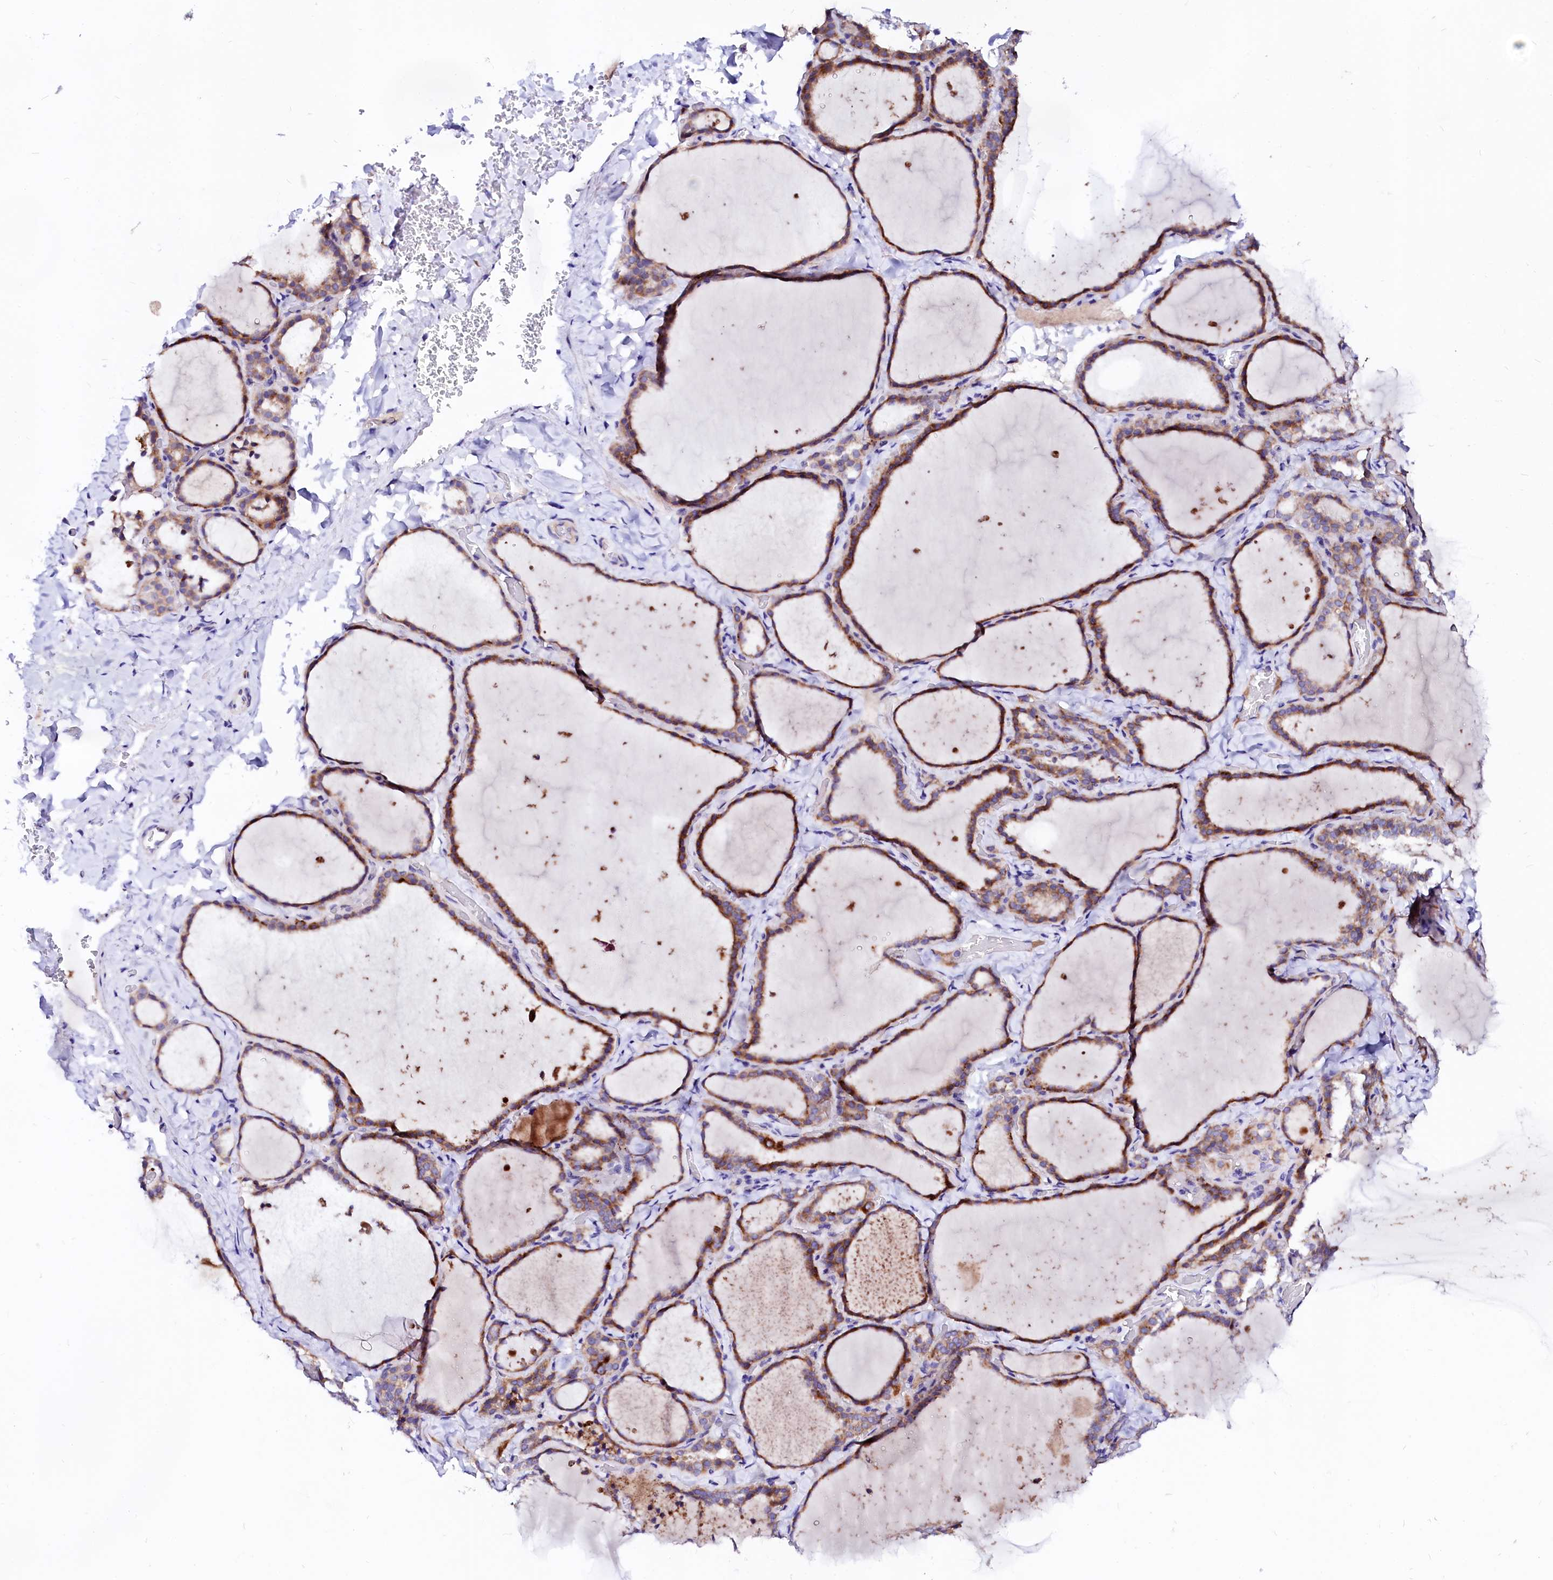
{"staining": {"intensity": "moderate", "quantity": ">75%", "location": "cytoplasmic/membranous"}, "tissue": "thyroid gland", "cell_type": "Glandular cells", "image_type": "normal", "snomed": [{"axis": "morphology", "description": "Normal tissue, NOS"}, {"axis": "topography", "description": "Thyroid gland"}], "caption": "High-power microscopy captured an immunohistochemistry (IHC) photomicrograph of benign thyroid gland, revealing moderate cytoplasmic/membranous expression in approximately >75% of glandular cells. The staining was performed using DAB (3,3'-diaminobenzidine) to visualize the protein expression in brown, while the nuclei were stained in blue with hematoxylin (Magnification: 20x).", "gene": "BTBD16", "patient": {"sex": "female", "age": 22}}